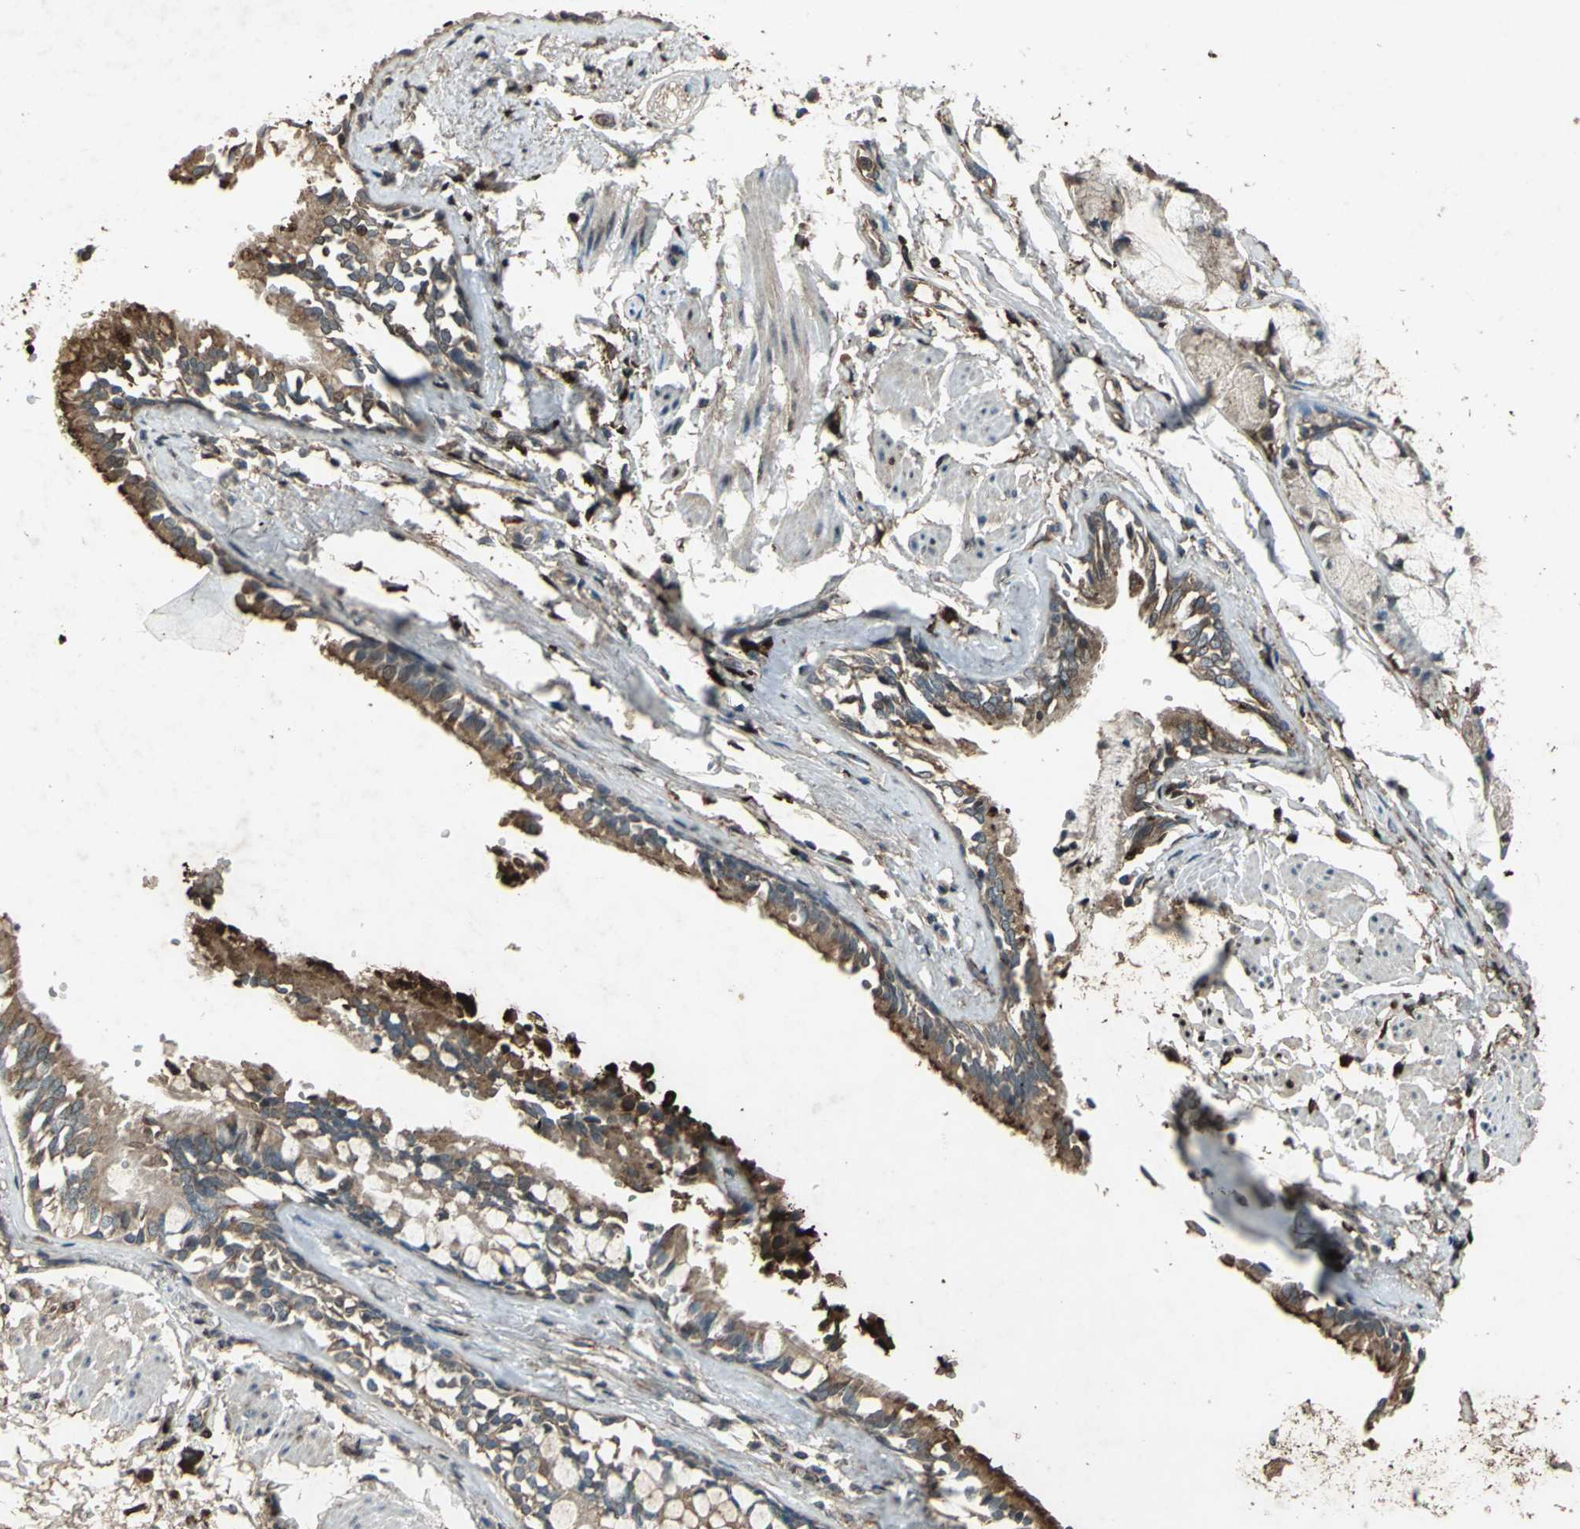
{"staining": {"intensity": "moderate", "quantity": ">75%", "location": "cytoplasmic/membranous,nuclear"}, "tissue": "bronchus", "cell_type": "Respiratory epithelial cells", "image_type": "normal", "snomed": [{"axis": "morphology", "description": "Normal tissue, NOS"}, {"axis": "topography", "description": "Bronchus"}, {"axis": "topography", "description": "Lung"}], "caption": "Immunohistochemical staining of normal human bronchus shows moderate cytoplasmic/membranous,nuclear protein staining in approximately >75% of respiratory epithelial cells.", "gene": "SEPTIN4", "patient": {"sex": "female", "age": 56}}